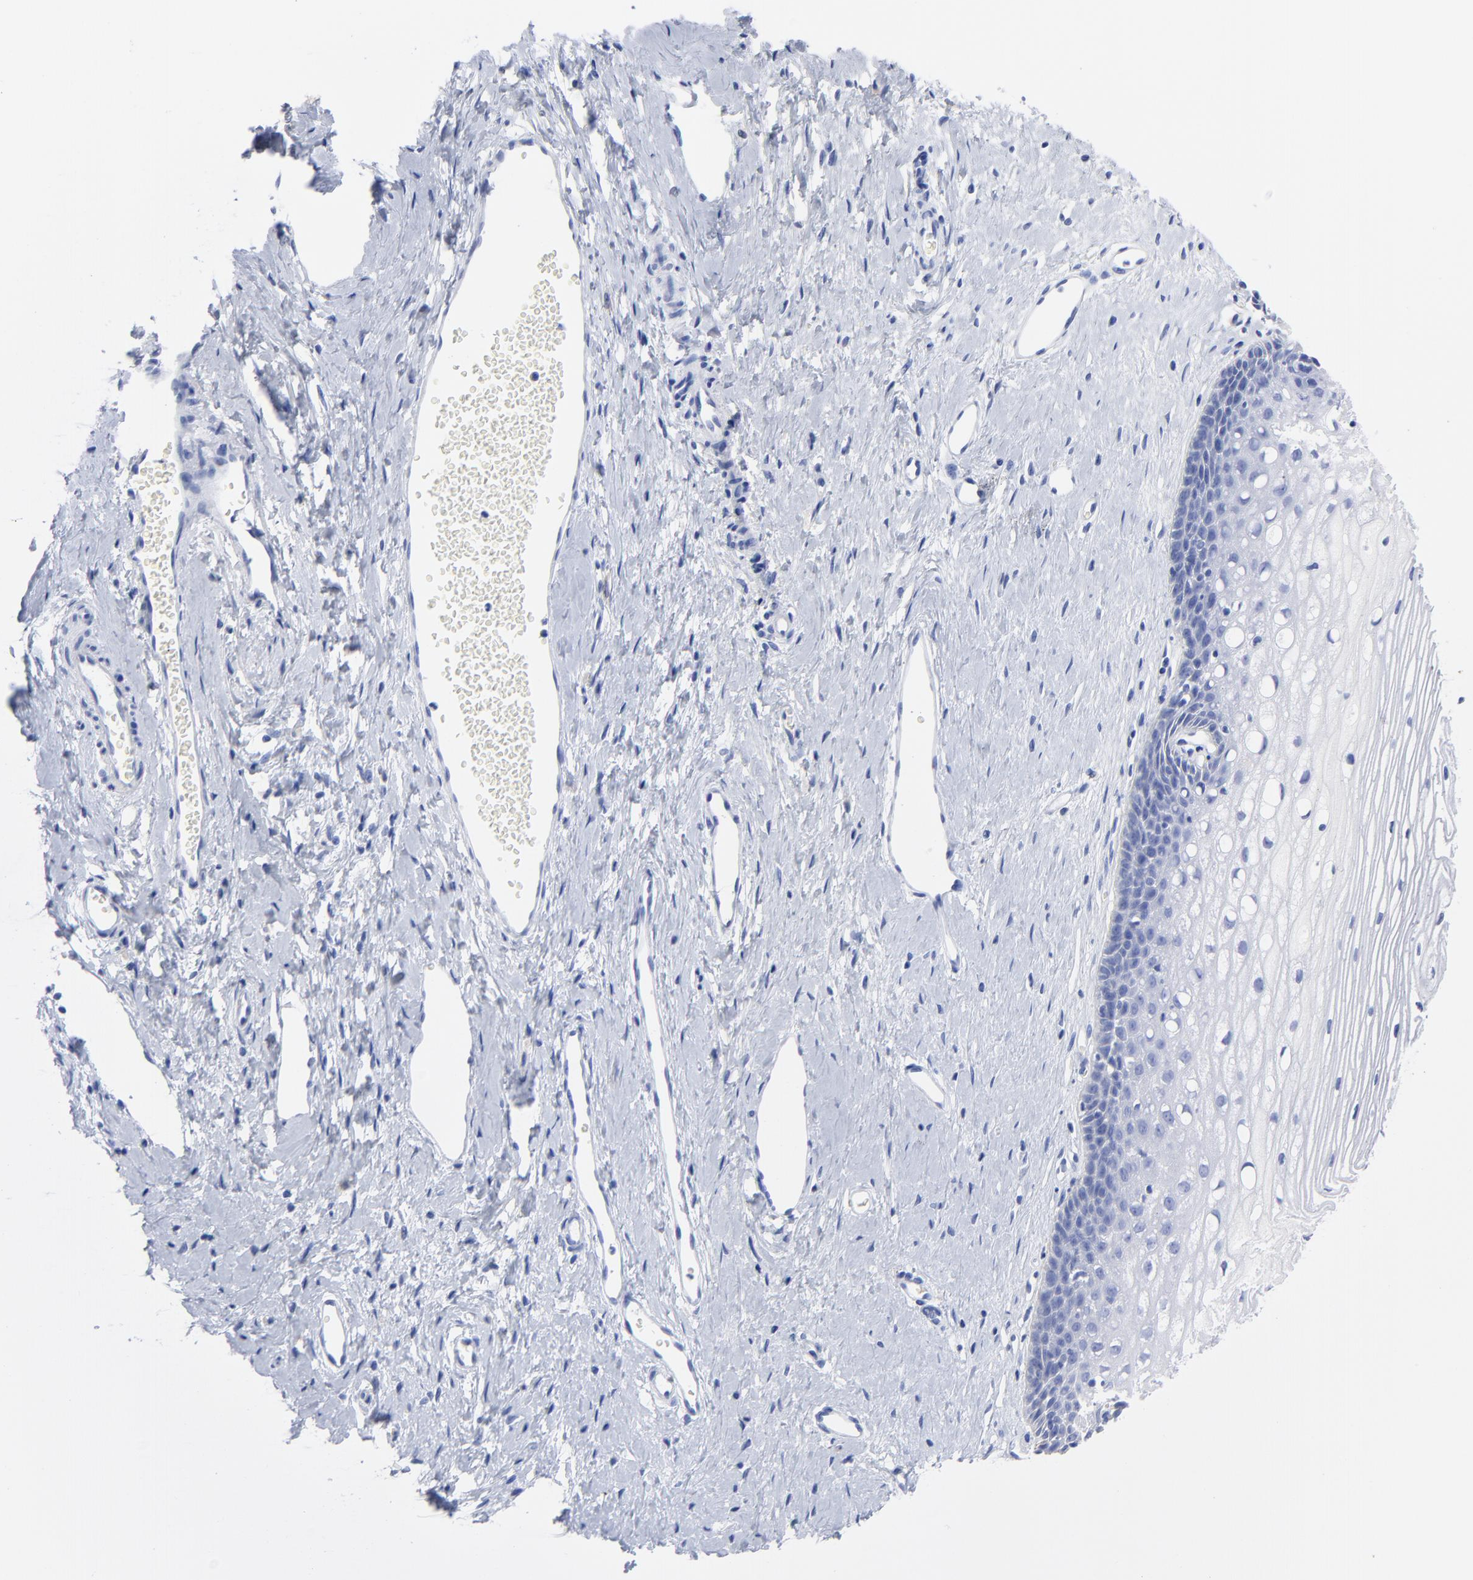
{"staining": {"intensity": "negative", "quantity": "none", "location": "none"}, "tissue": "cervix", "cell_type": "Glandular cells", "image_type": "normal", "snomed": [{"axis": "morphology", "description": "Normal tissue, NOS"}, {"axis": "topography", "description": "Cervix"}], "caption": "Immunohistochemical staining of benign human cervix shows no significant positivity in glandular cells.", "gene": "ACY1", "patient": {"sex": "female", "age": 40}}